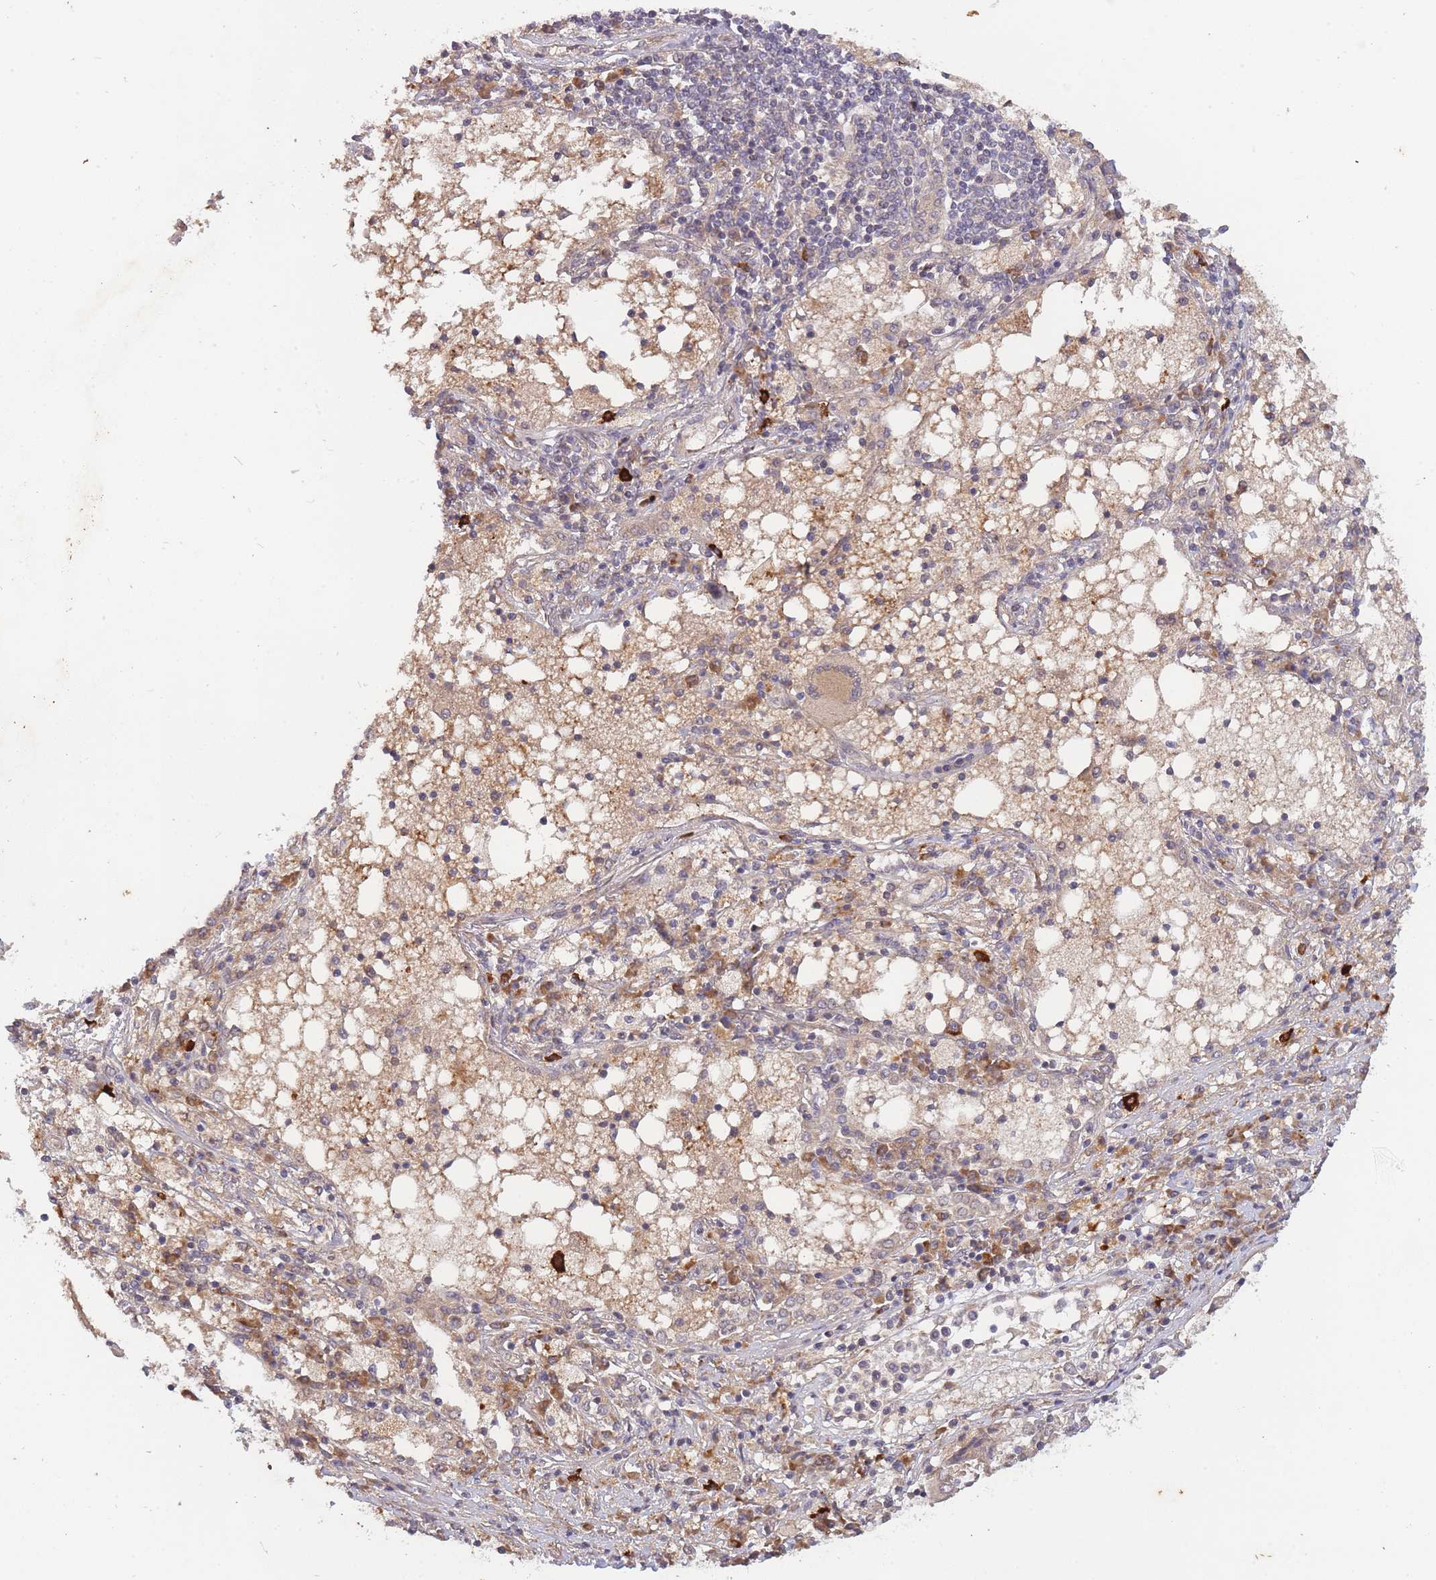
{"staining": {"intensity": "weak", "quantity": ">75%", "location": "cytoplasmic/membranous"}, "tissue": "lung cancer", "cell_type": "Tumor cells", "image_type": "cancer", "snomed": [{"axis": "morphology", "description": "Squamous cell carcinoma, NOS"}, {"axis": "topography", "description": "Lung"}], "caption": "Weak cytoplasmic/membranous expression is present in approximately >75% of tumor cells in lung cancer (squamous cell carcinoma). The protein is stained brown, and the nuclei are stained in blue (DAB IHC with brightfield microscopy, high magnification).", "gene": "SMC6", "patient": {"sex": "male", "age": 65}}